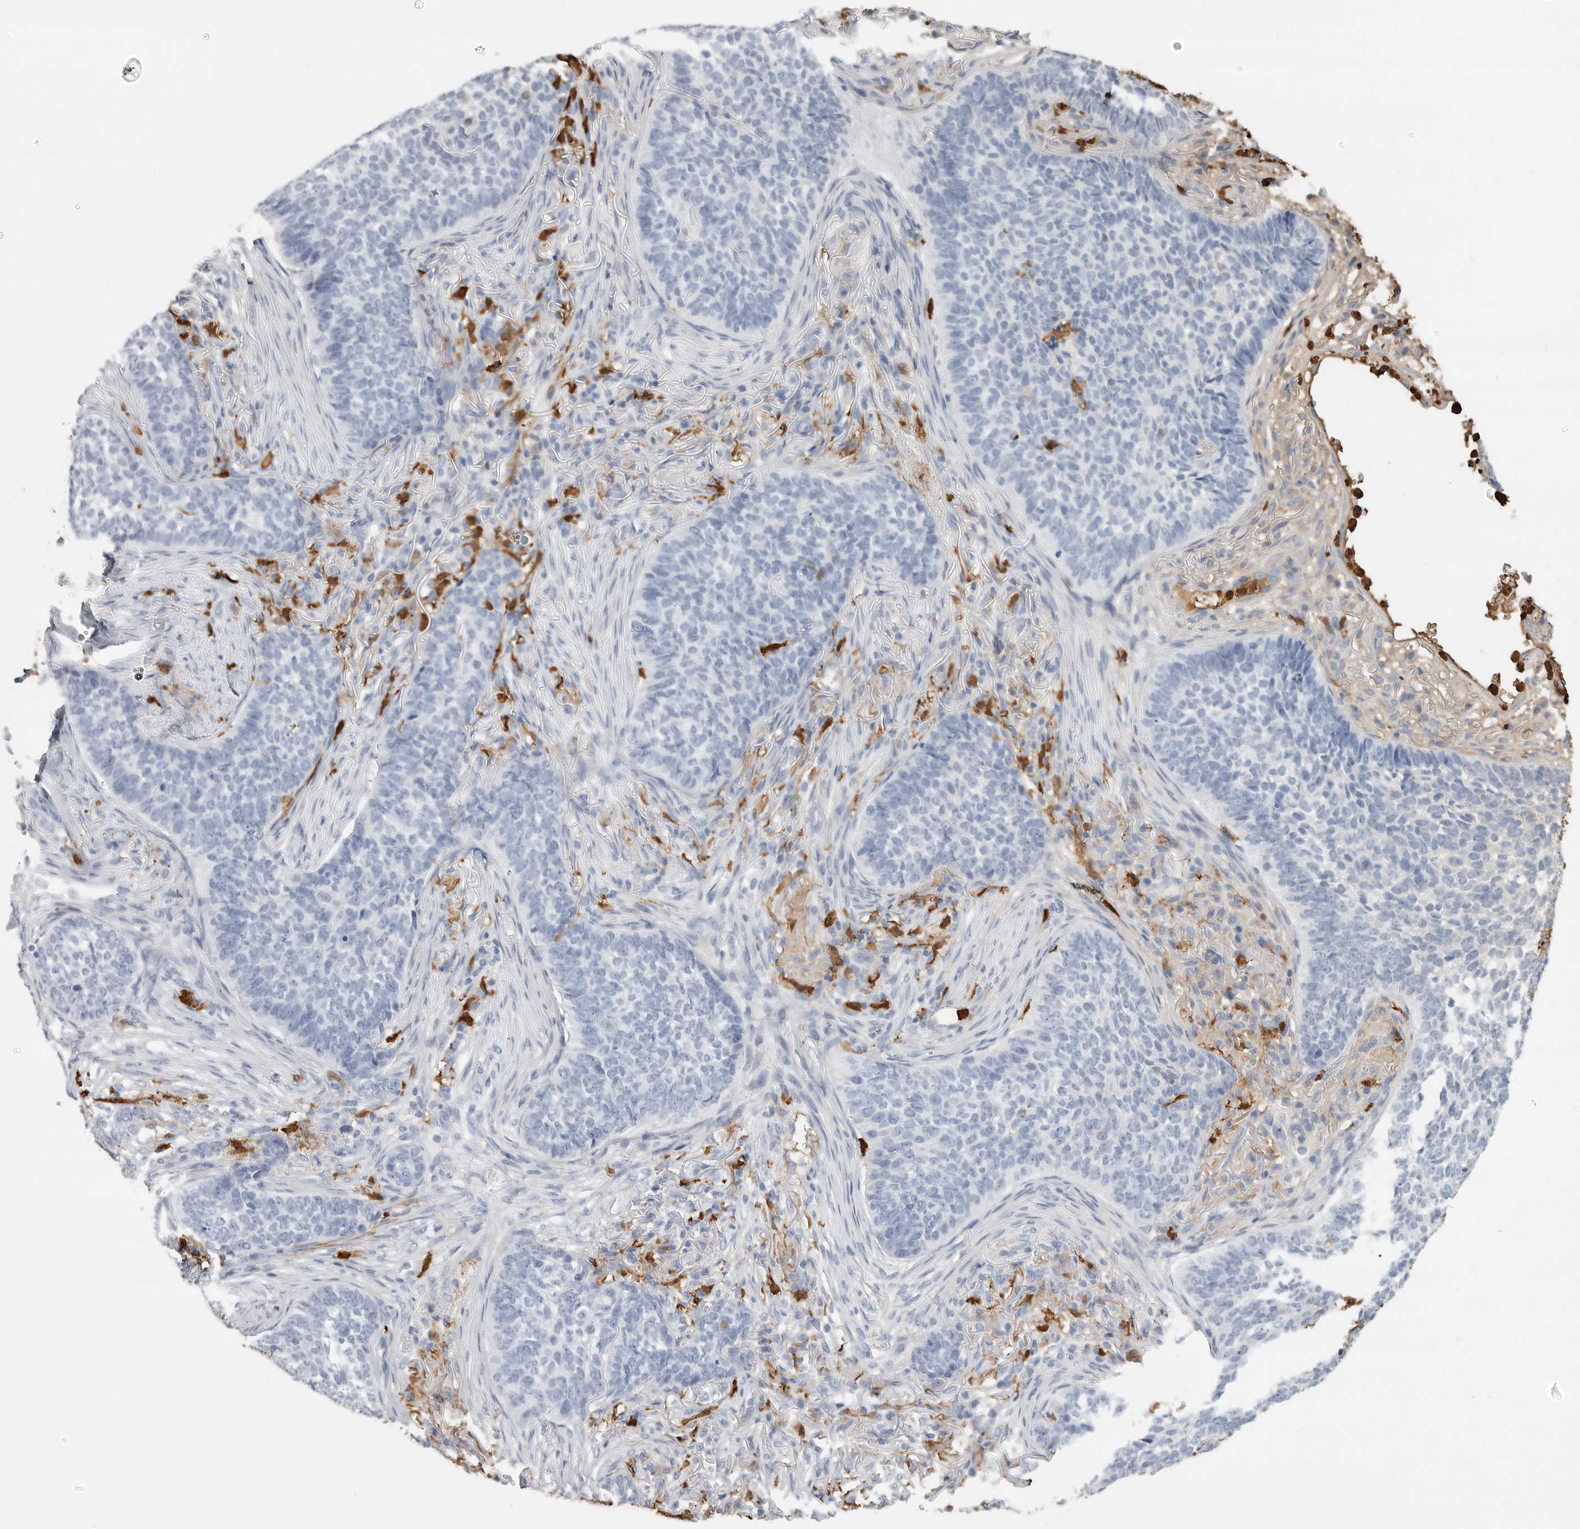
{"staining": {"intensity": "negative", "quantity": "none", "location": "none"}, "tissue": "skin cancer", "cell_type": "Tumor cells", "image_type": "cancer", "snomed": [{"axis": "morphology", "description": "Basal cell carcinoma"}, {"axis": "topography", "description": "Skin"}], "caption": "This is an immunohistochemistry histopathology image of skin basal cell carcinoma. There is no staining in tumor cells.", "gene": "CYB561D1", "patient": {"sex": "male", "age": 85}}